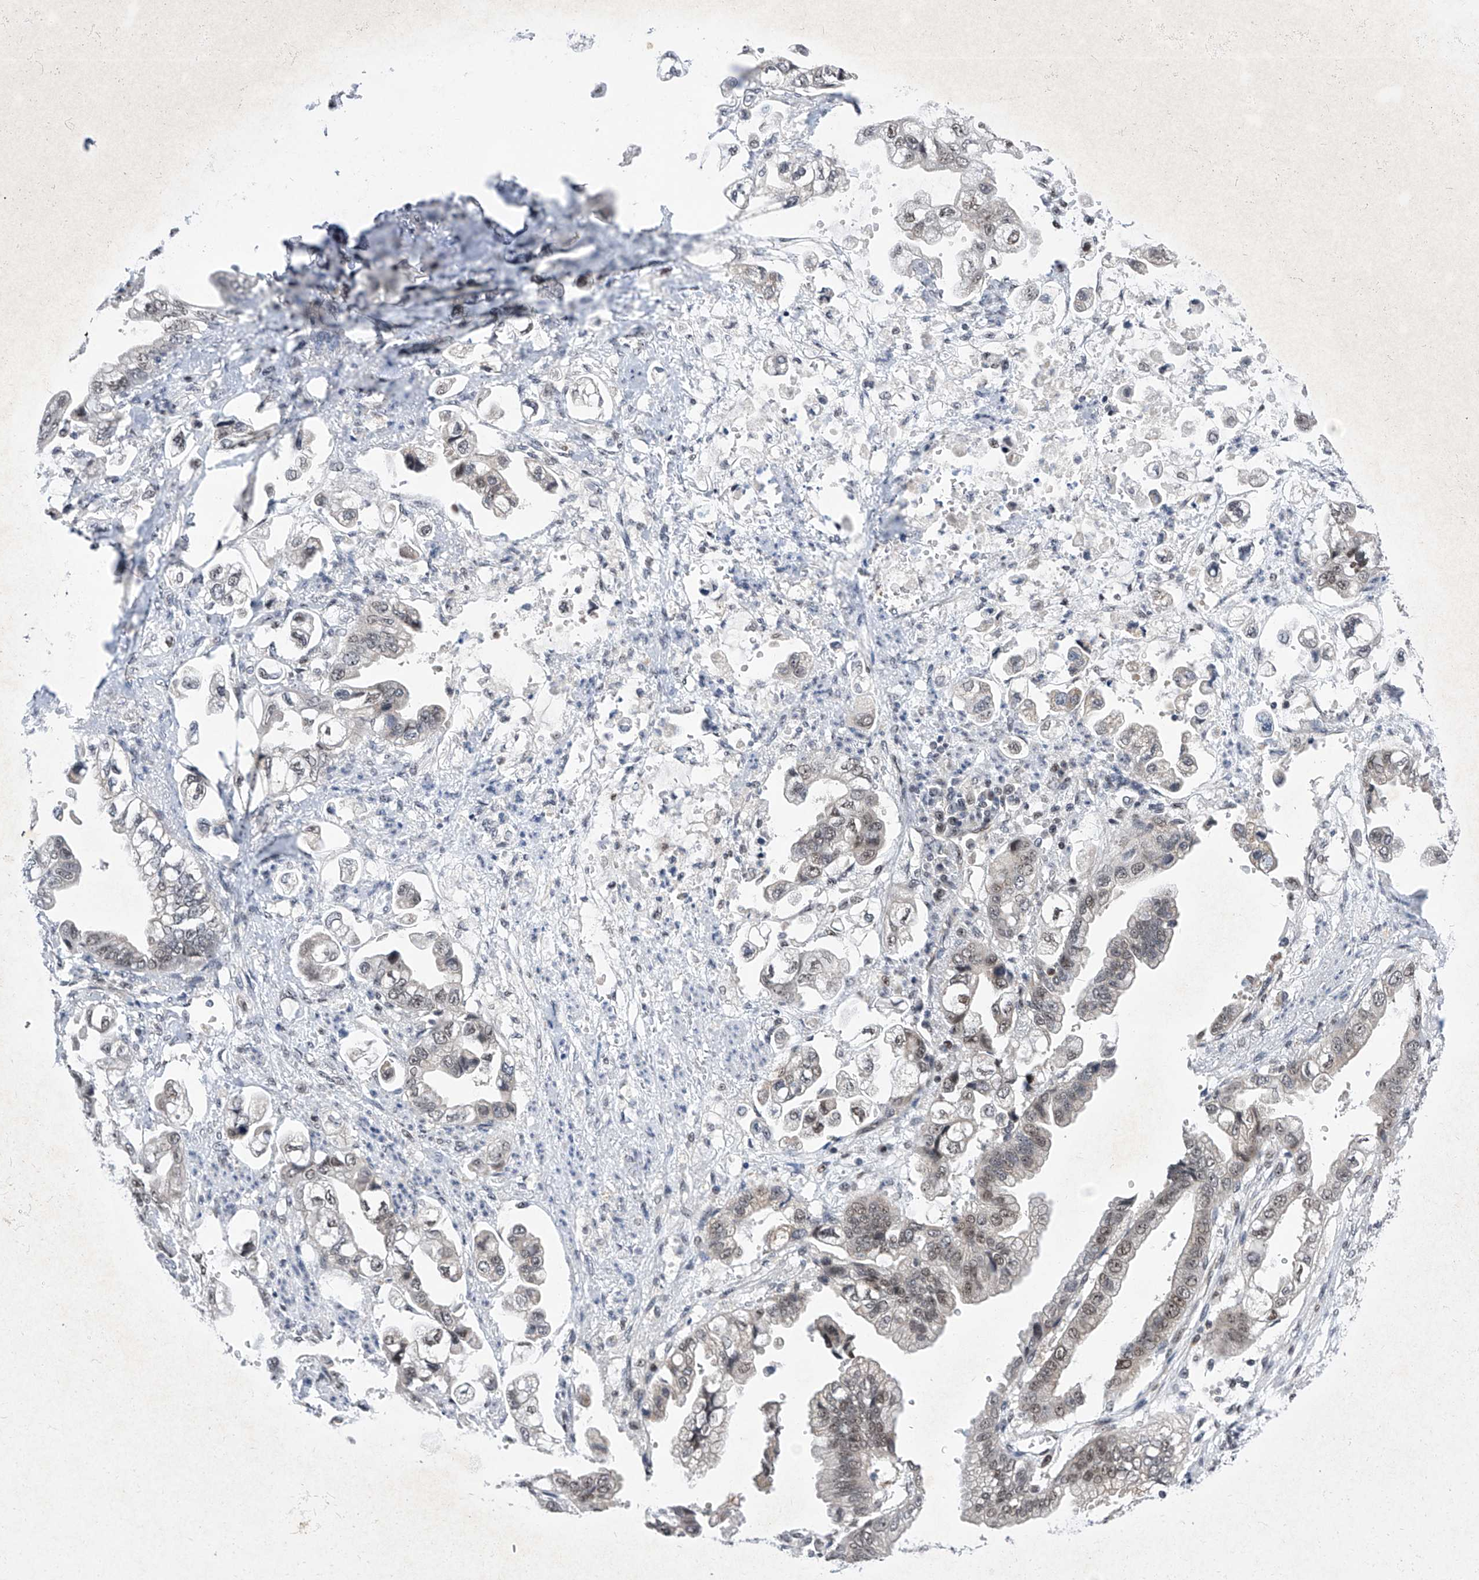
{"staining": {"intensity": "weak", "quantity": "25%-75%", "location": "nuclear"}, "tissue": "stomach cancer", "cell_type": "Tumor cells", "image_type": "cancer", "snomed": [{"axis": "morphology", "description": "Adenocarcinoma, NOS"}, {"axis": "topography", "description": "Stomach"}], "caption": "Brown immunohistochemical staining in human stomach cancer exhibits weak nuclear staining in about 25%-75% of tumor cells.", "gene": "RAD54L", "patient": {"sex": "male", "age": 62}}